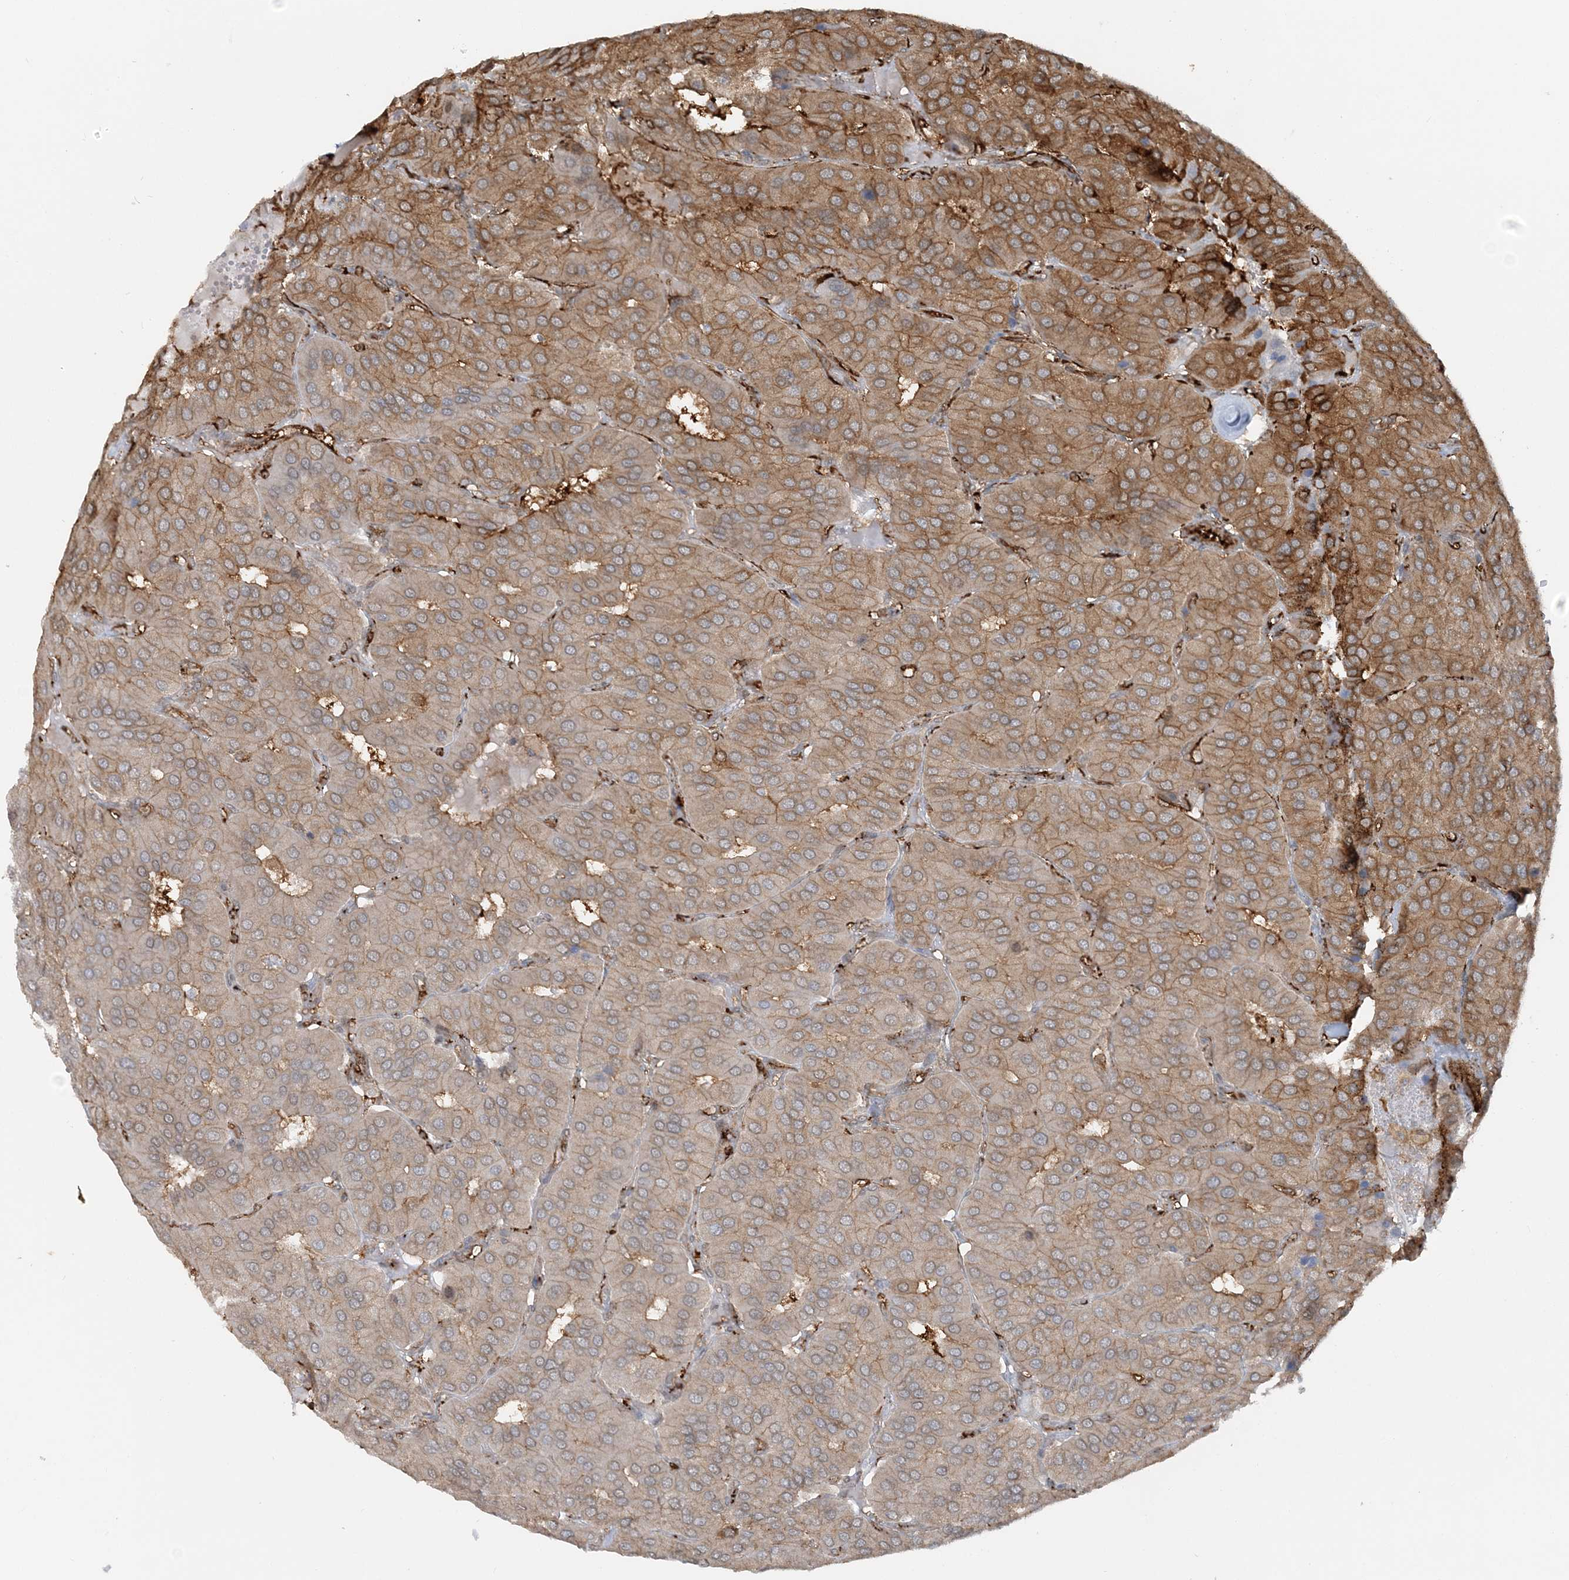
{"staining": {"intensity": "moderate", "quantity": "25%-75%", "location": "cytoplasmic/membranous"}, "tissue": "parathyroid gland", "cell_type": "Glandular cells", "image_type": "normal", "snomed": [{"axis": "morphology", "description": "Normal tissue, NOS"}, {"axis": "morphology", "description": "Adenoma, NOS"}, {"axis": "topography", "description": "Parathyroid gland"}], "caption": "The immunohistochemical stain shows moderate cytoplasmic/membranous positivity in glandular cells of normal parathyroid gland.", "gene": "DSTN", "patient": {"sex": "female", "age": 86}}